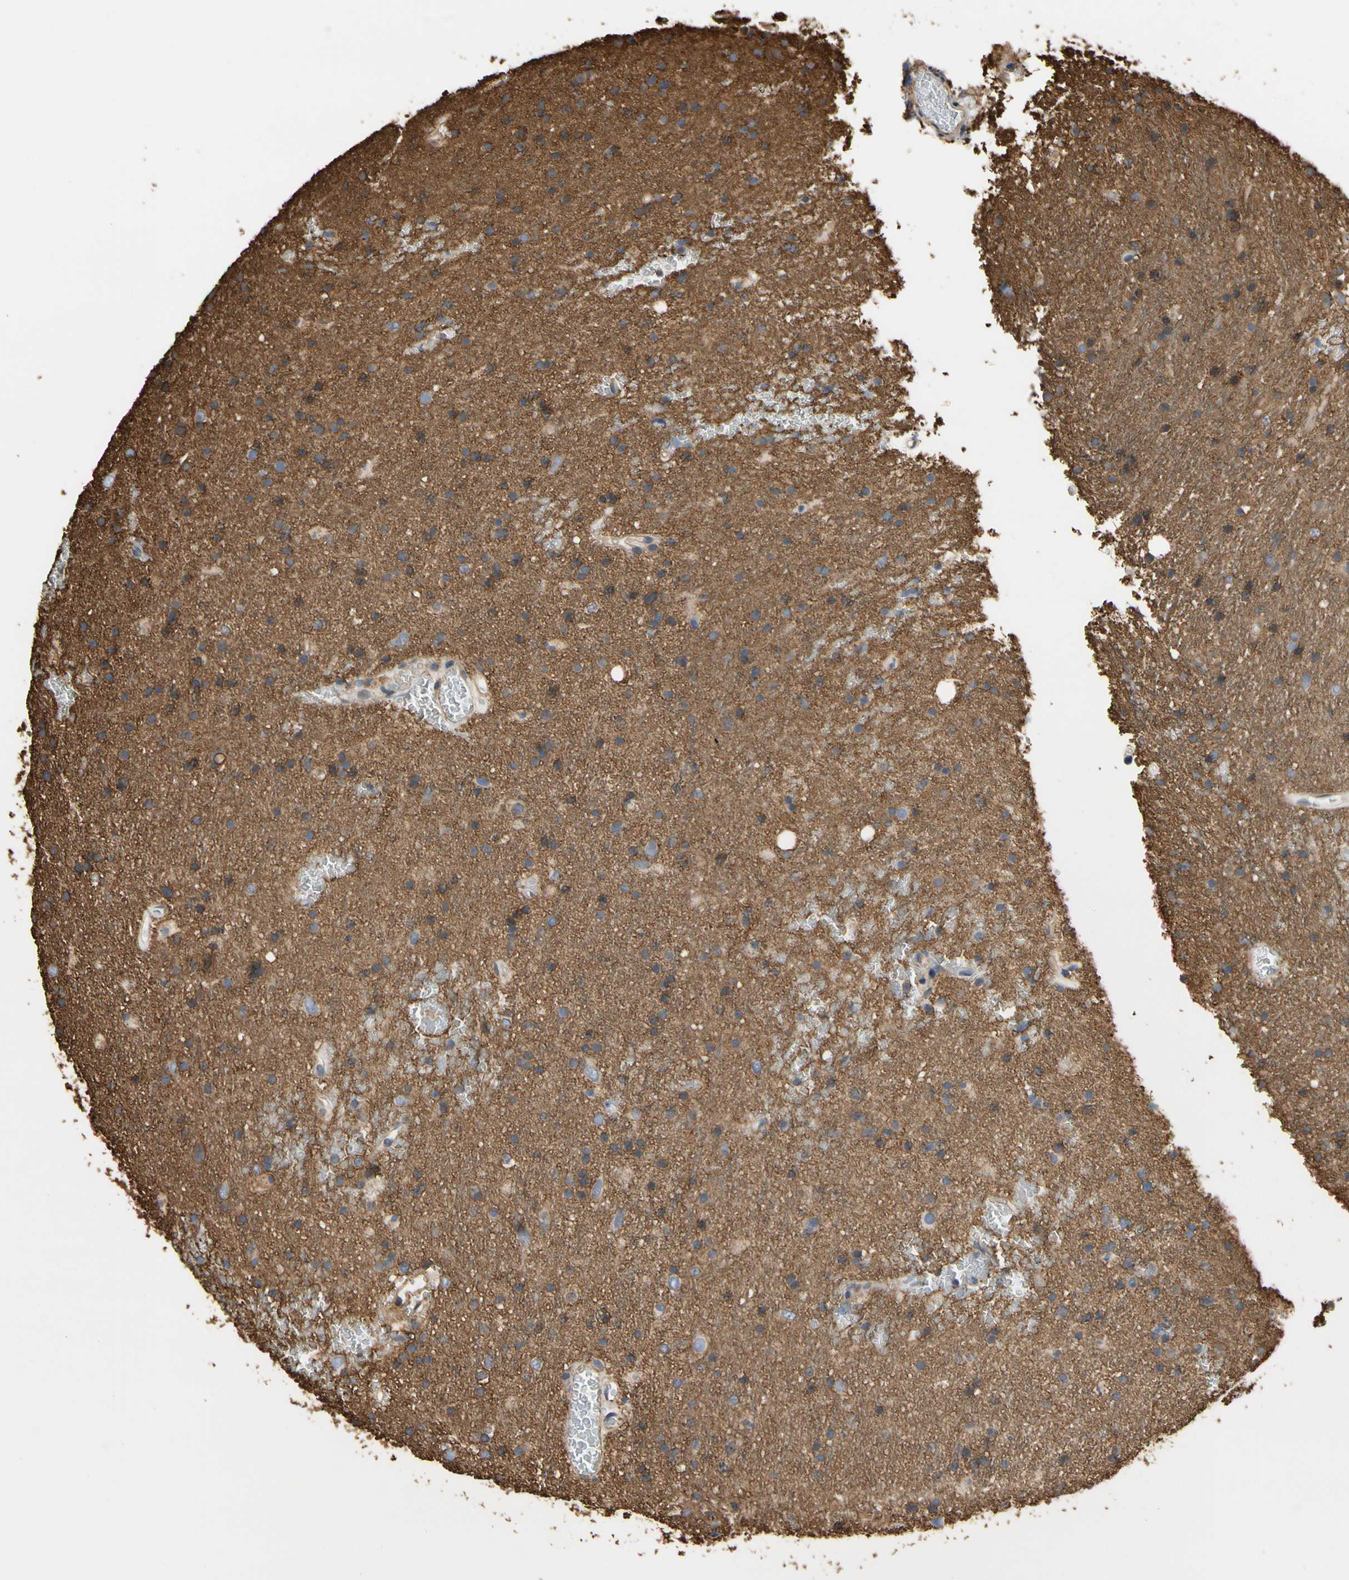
{"staining": {"intensity": "negative", "quantity": "none", "location": "none"}, "tissue": "glioma", "cell_type": "Tumor cells", "image_type": "cancer", "snomed": [{"axis": "morphology", "description": "Glioma, malignant, Low grade"}, {"axis": "topography", "description": "Brain"}], "caption": "Image shows no significant protein staining in tumor cells of glioma.", "gene": "IL1RL1", "patient": {"sex": "male", "age": 77}}